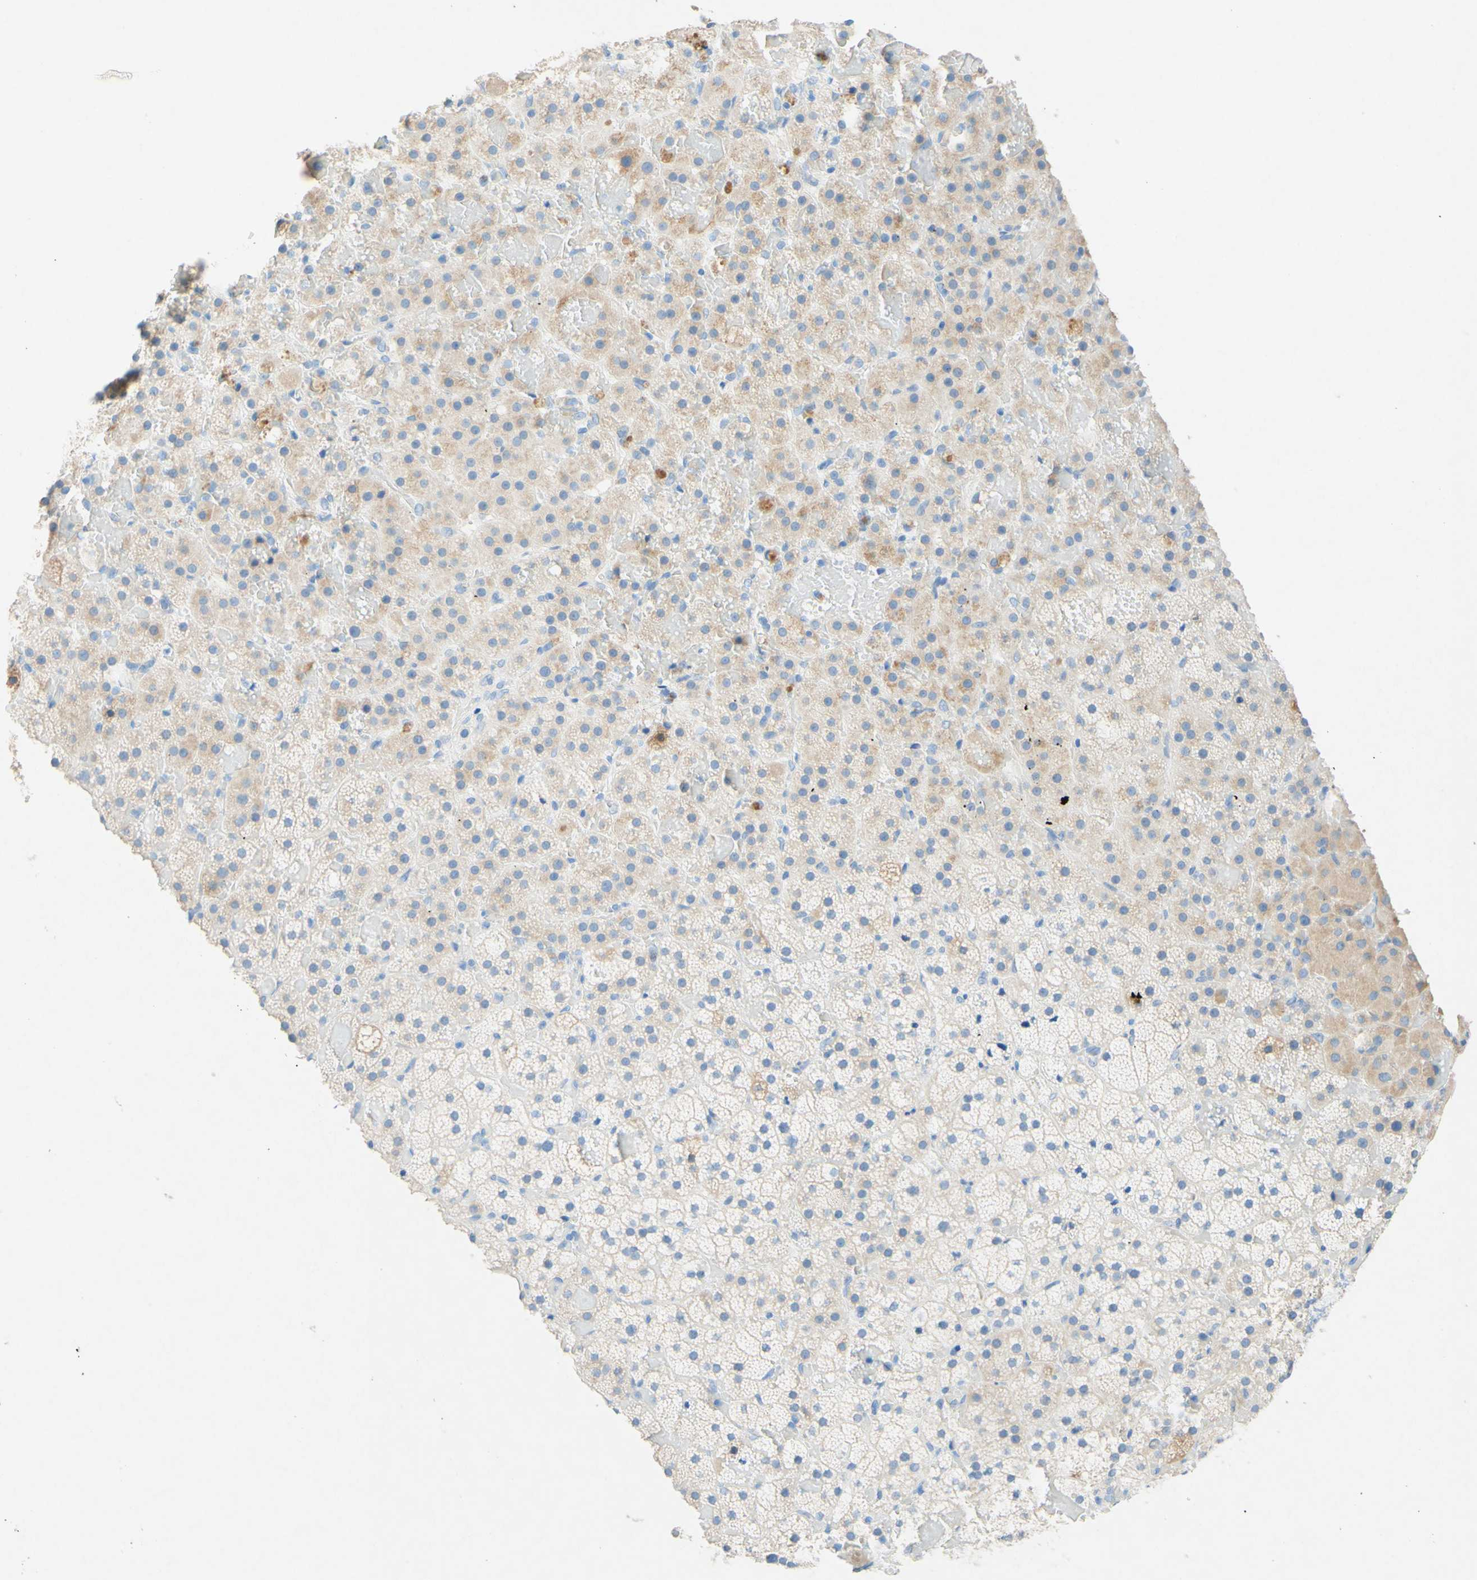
{"staining": {"intensity": "weak", "quantity": "25%-75%", "location": "cytoplasmic/membranous"}, "tissue": "adrenal gland", "cell_type": "Glandular cells", "image_type": "normal", "snomed": [{"axis": "morphology", "description": "Normal tissue, NOS"}, {"axis": "topography", "description": "Adrenal gland"}], "caption": "A micrograph showing weak cytoplasmic/membranous expression in about 25%-75% of glandular cells in benign adrenal gland, as visualized by brown immunohistochemical staining.", "gene": "SLC46A1", "patient": {"sex": "female", "age": 59}}